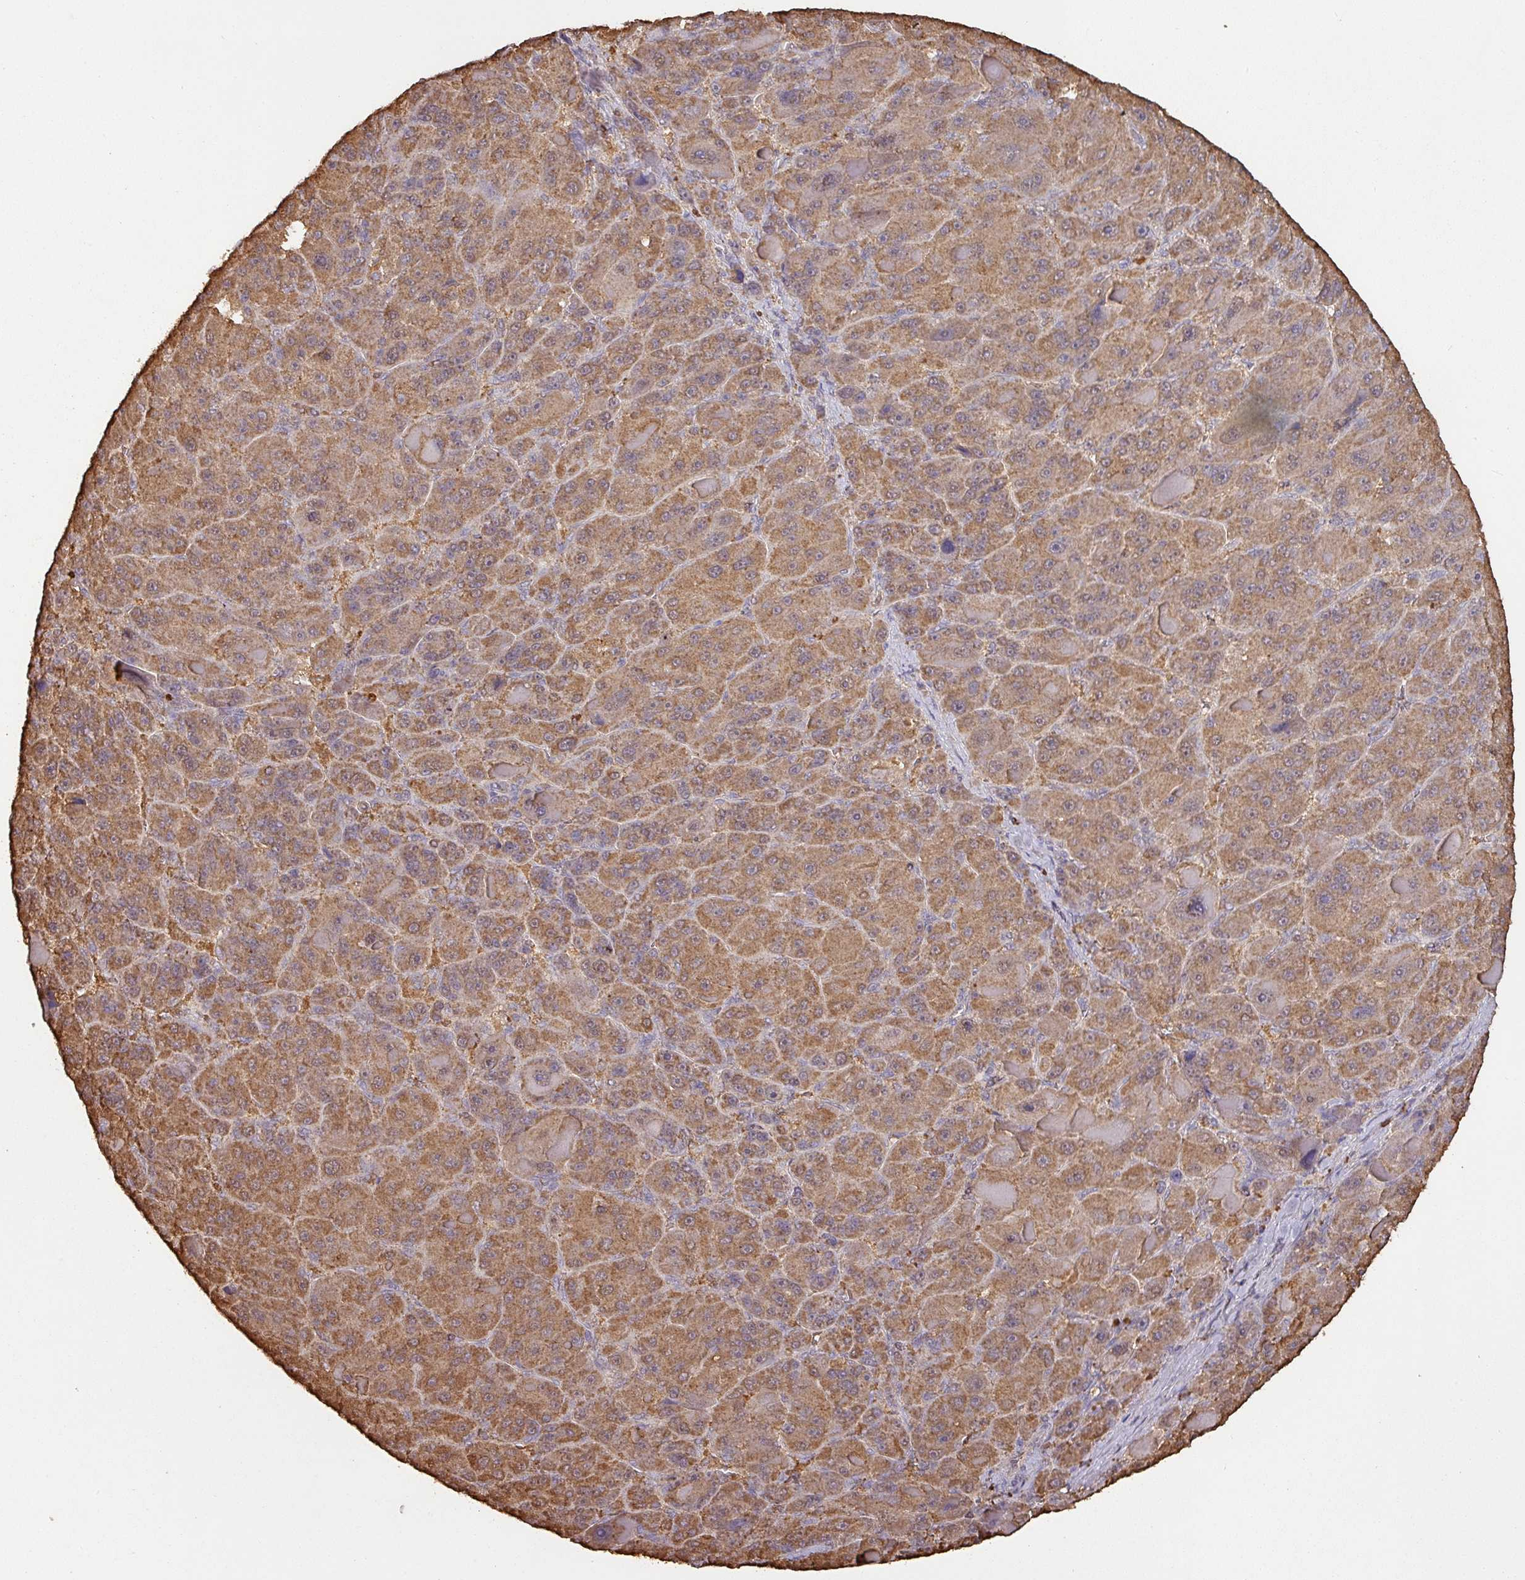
{"staining": {"intensity": "moderate", "quantity": ">75%", "location": "cytoplasmic/membranous"}, "tissue": "liver cancer", "cell_type": "Tumor cells", "image_type": "cancer", "snomed": [{"axis": "morphology", "description": "Carcinoma, Hepatocellular, NOS"}, {"axis": "topography", "description": "Liver"}], "caption": "Liver cancer (hepatocellular carcinoma) stained with DAB immunohistochemistry (IHC) reveals medium levels of moderate cytoplasmic/membranous expression in about >75% of tumor cells. (DAB IHC with brightfield microscopy, high magnification).", "gene": "ATAT1", "patient": {"sex": "male", "age": 76}}